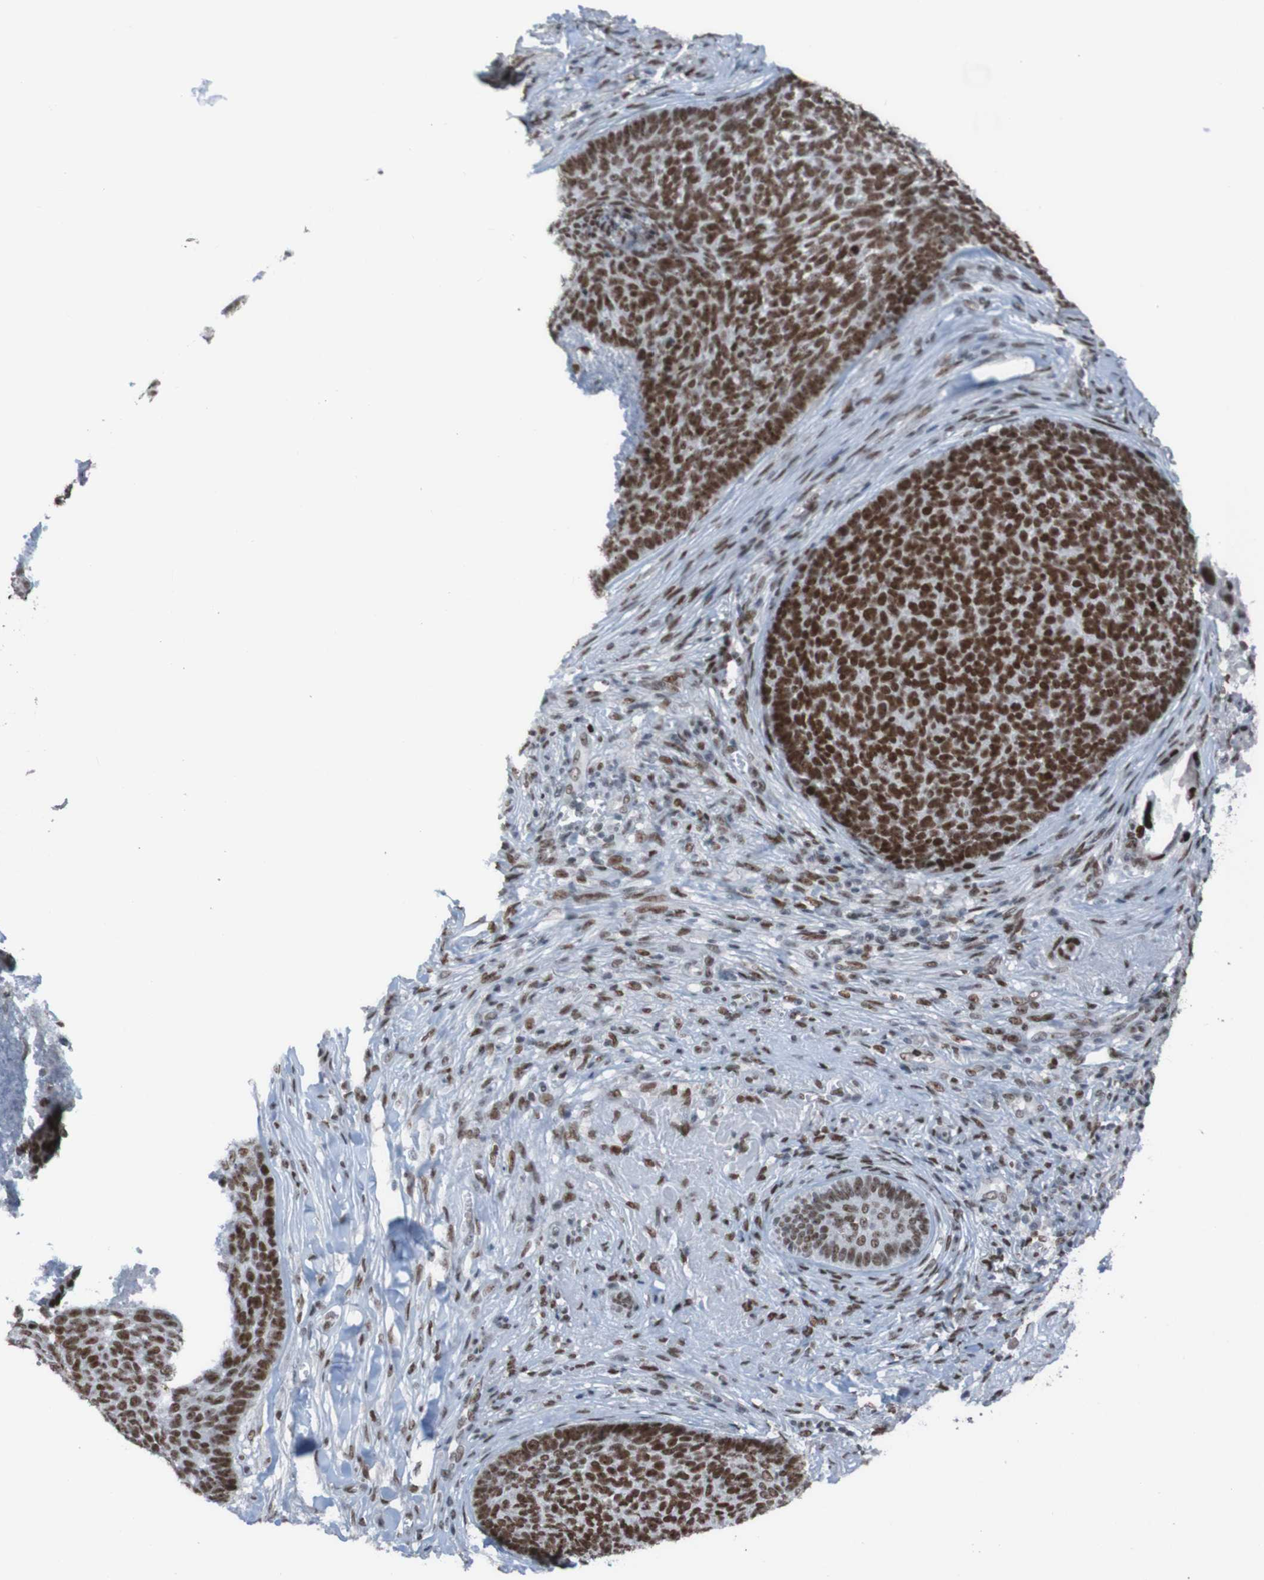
{"staining": {"intensity": "strong", "quantity": ">75%", "location": "nuclear"}, "tissue": "skin cancer", "cell_type": "Tumor cells", "image_type": "cancer", "snomed": [{"axis": "morphology", "description": "Basal cell carcinoma"}, {"axis": "topography", "description": "Skin"}], "caption": "This is an image of immunohistochemistry (IHC) staining of skin cancer, which shows strong expression in the nuclear of tumor cells.", "gene": "PHF2", "patient": {"sex": "male", "age": 84}}